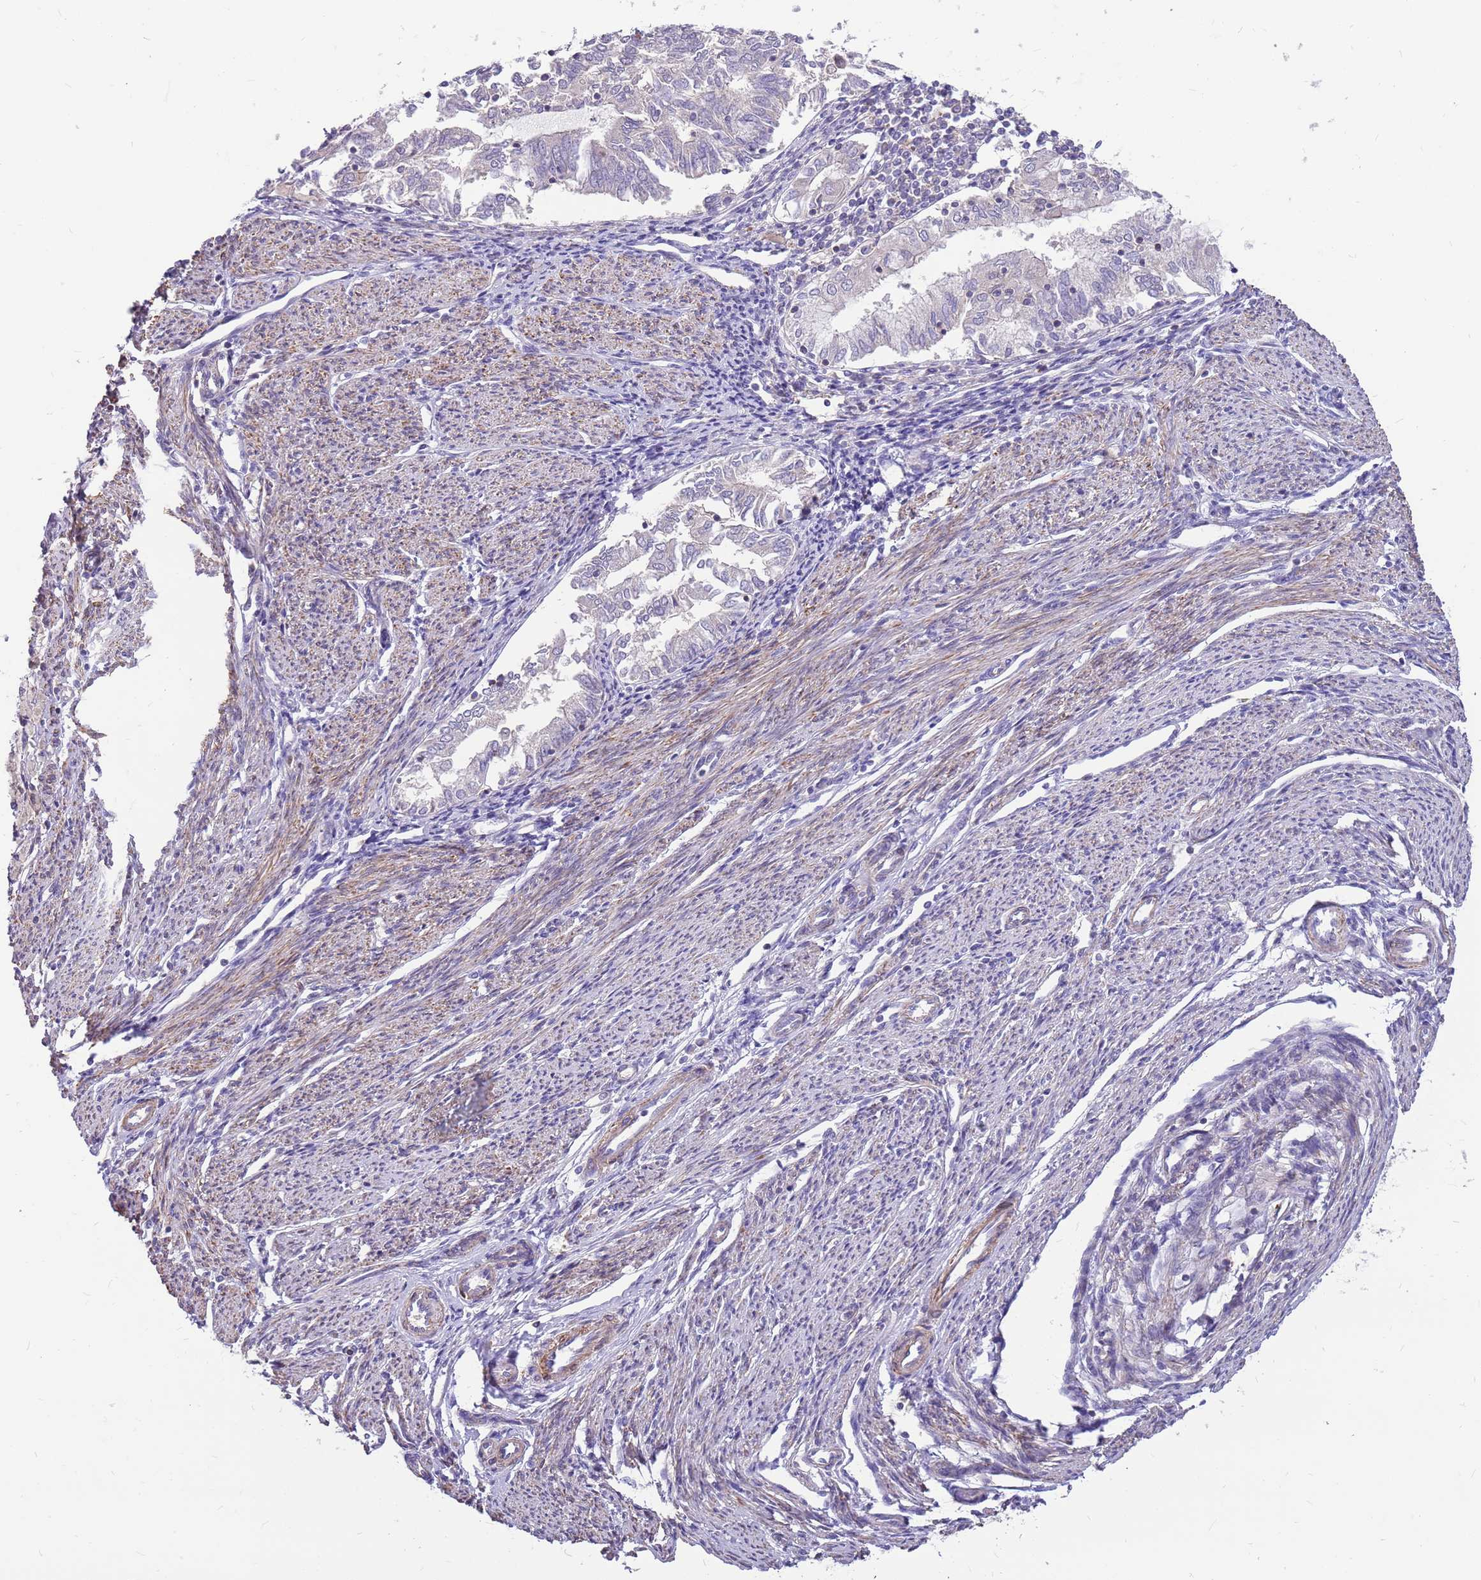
{"staining": {"intensity": "negative", "quantity": "none", "location": "none"}, "tissue": "endometrial cancer", "cell_type": "Tumor cells", "image_type": "cancer", "snomed": [{"axis": "morphology", "description": "Adenocarcinoma, NOS"}, {"axis": "topography", "description": "Endometrium"}], "caption": "Adenocarcinoma (endometrial) stained for a protein using immunohistochemistry (IHC) displays no expression tumor cells.", "gene": "MVD", "patient": {"sex": "female", "age": 79}}